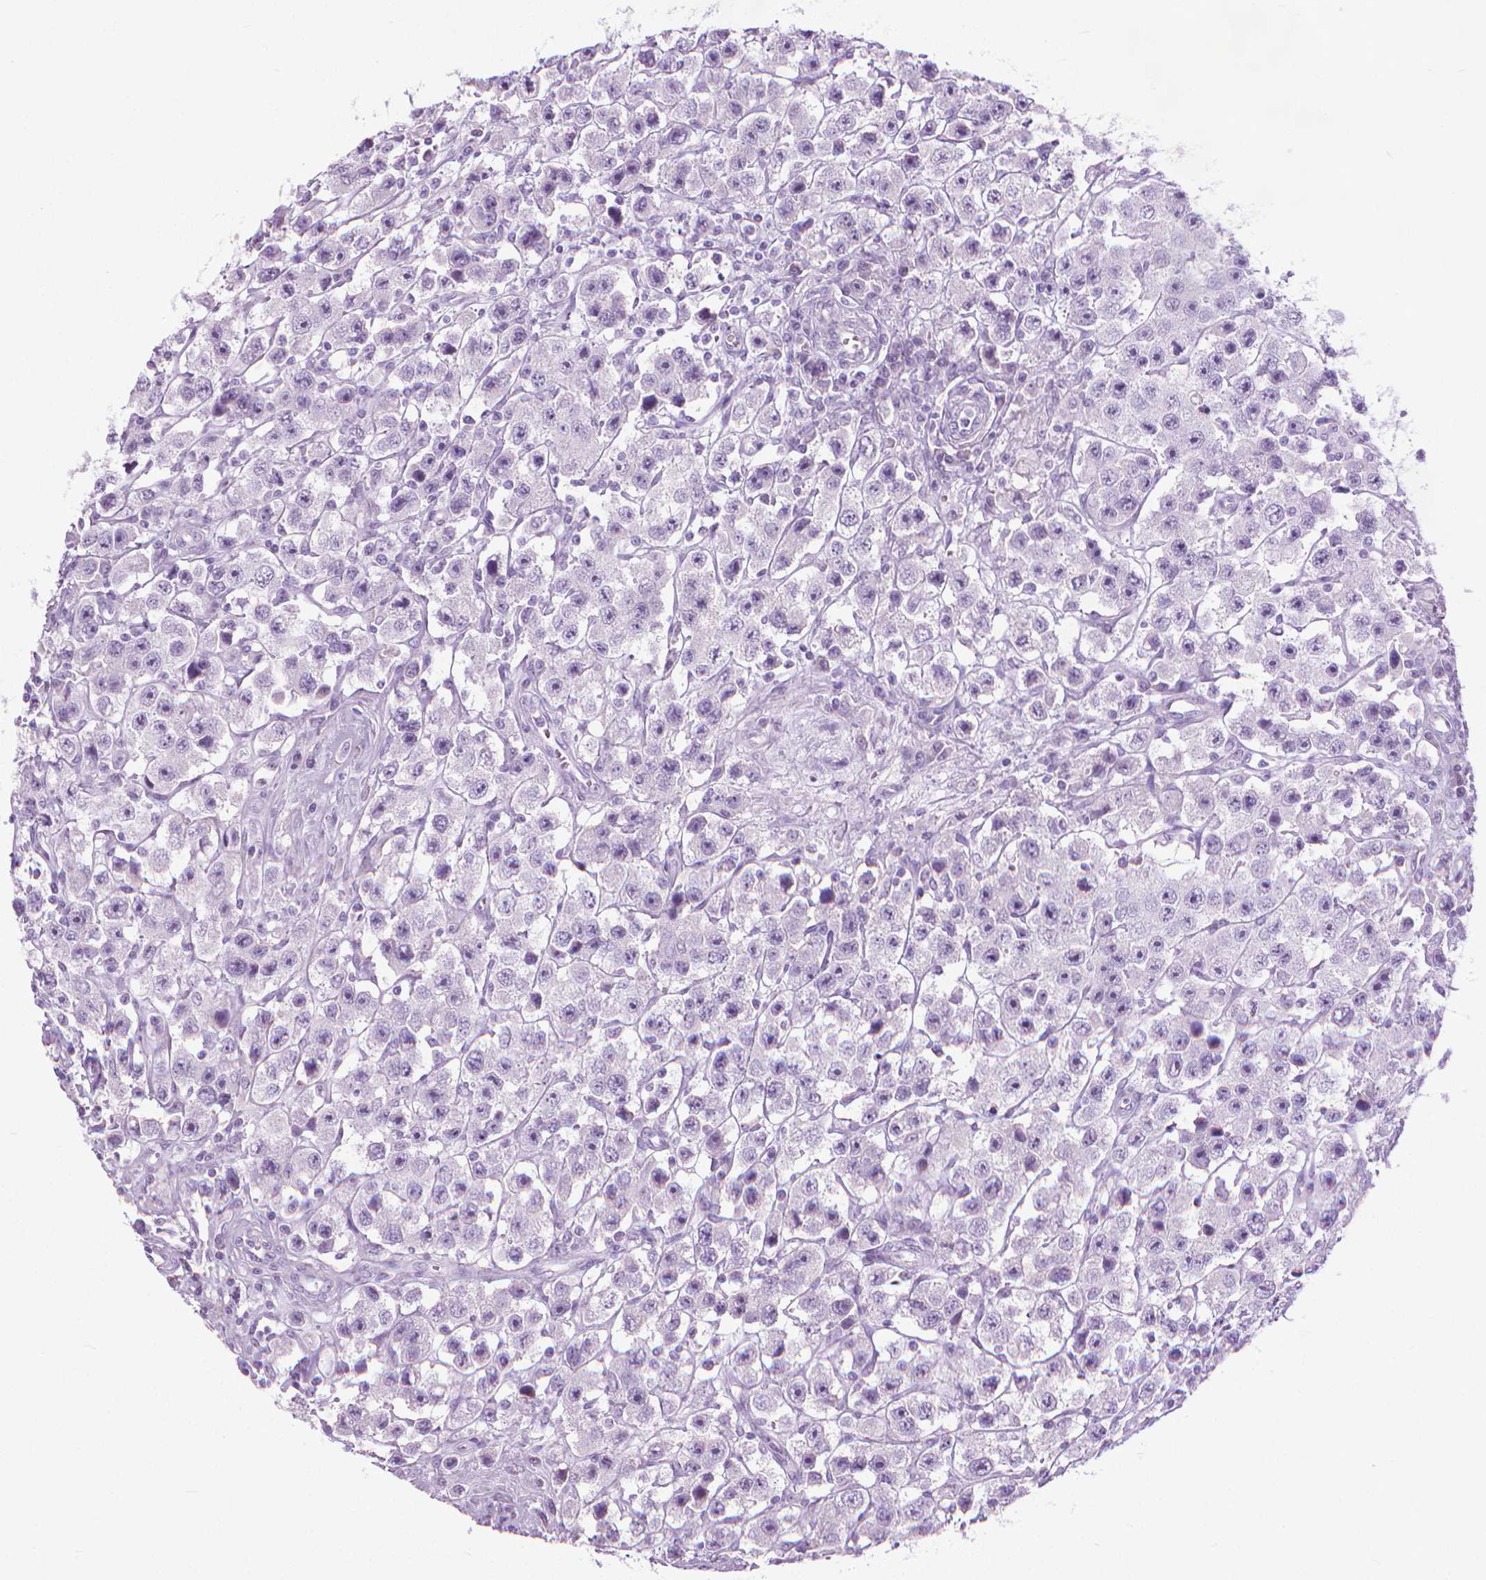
{"staining": {"intensity": "negative", "quantity": "none", "location": "none"}, "tissue": "testis cancer", "cell_type": "Tumor cells", "image_type": "cancer", "snomed": [{"axis": "morphology", "description": "Seminoma, NOS"}, {"axis": "topography", "description": "Testis"}], "caption": "Protein analysis of testis seminoma displays no significant staining in tumor cells.", "gene": "HTR2B", "patient": {"sex": "male", "age": 45}}